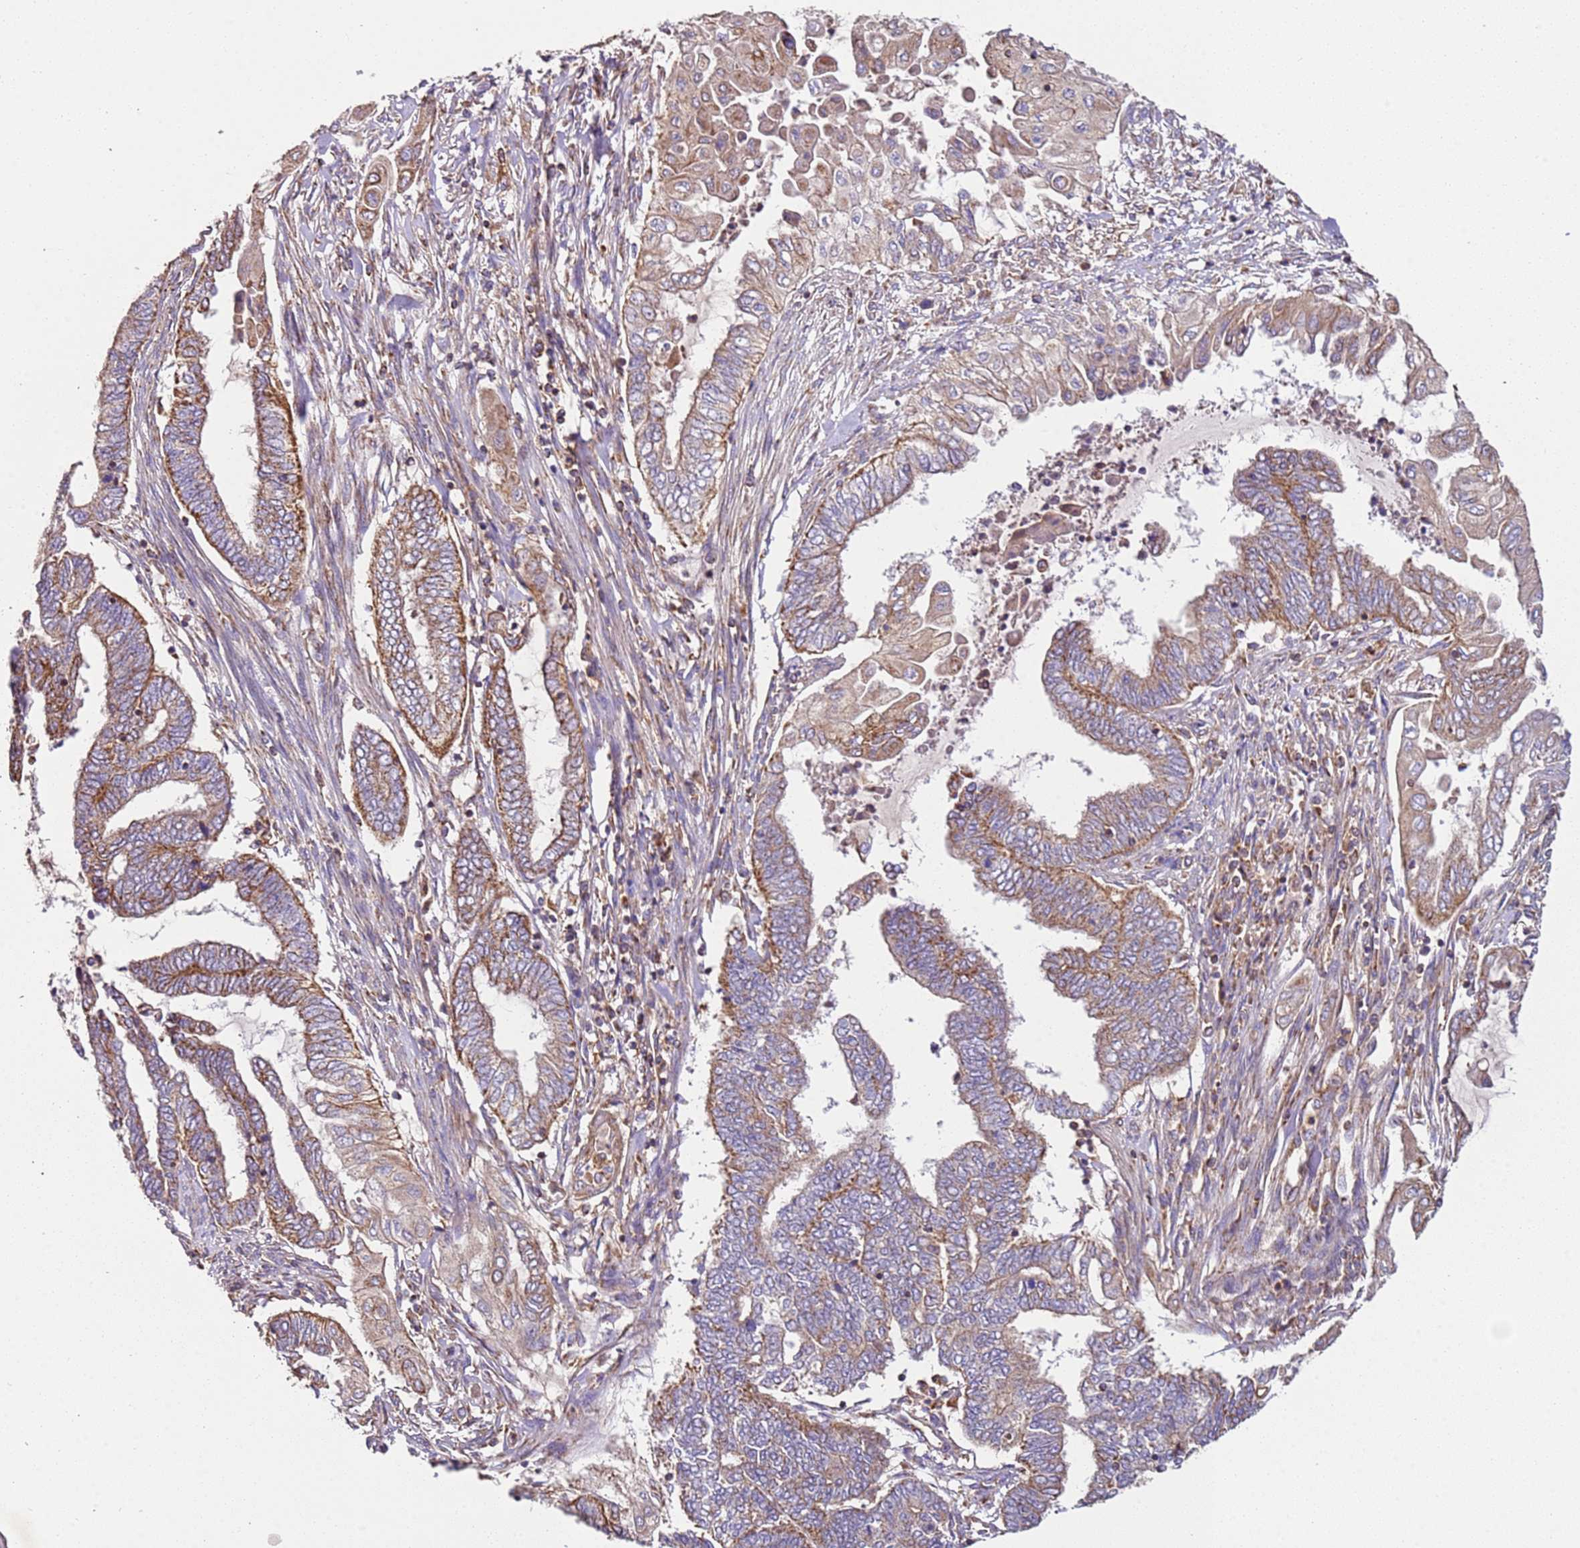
{"staining": {"intensity": "moderate", "quantity": "25%-75%", "location": "cytoplasmic/membranous"}, "tissue": "endometrial cancer", "cell_type": "Tumor cells", "image_type": "cancer", "snomed": [{"axis": "morphology", "description": "Adenocarcinoma, NOS"}, {"axis": "topography", "description": "Uterus"}, {"axis": "topography", "description": "Endometrium"}], "caption": "An IHC micrograph of neoplastic tissue is shown. Protein staining in brown labels moderate cytoplasmic/membranous positivity in endometrial cancer within tumor cells.", "gene": "RMND5A", "patient": {"sex": "female", "age": 70}}